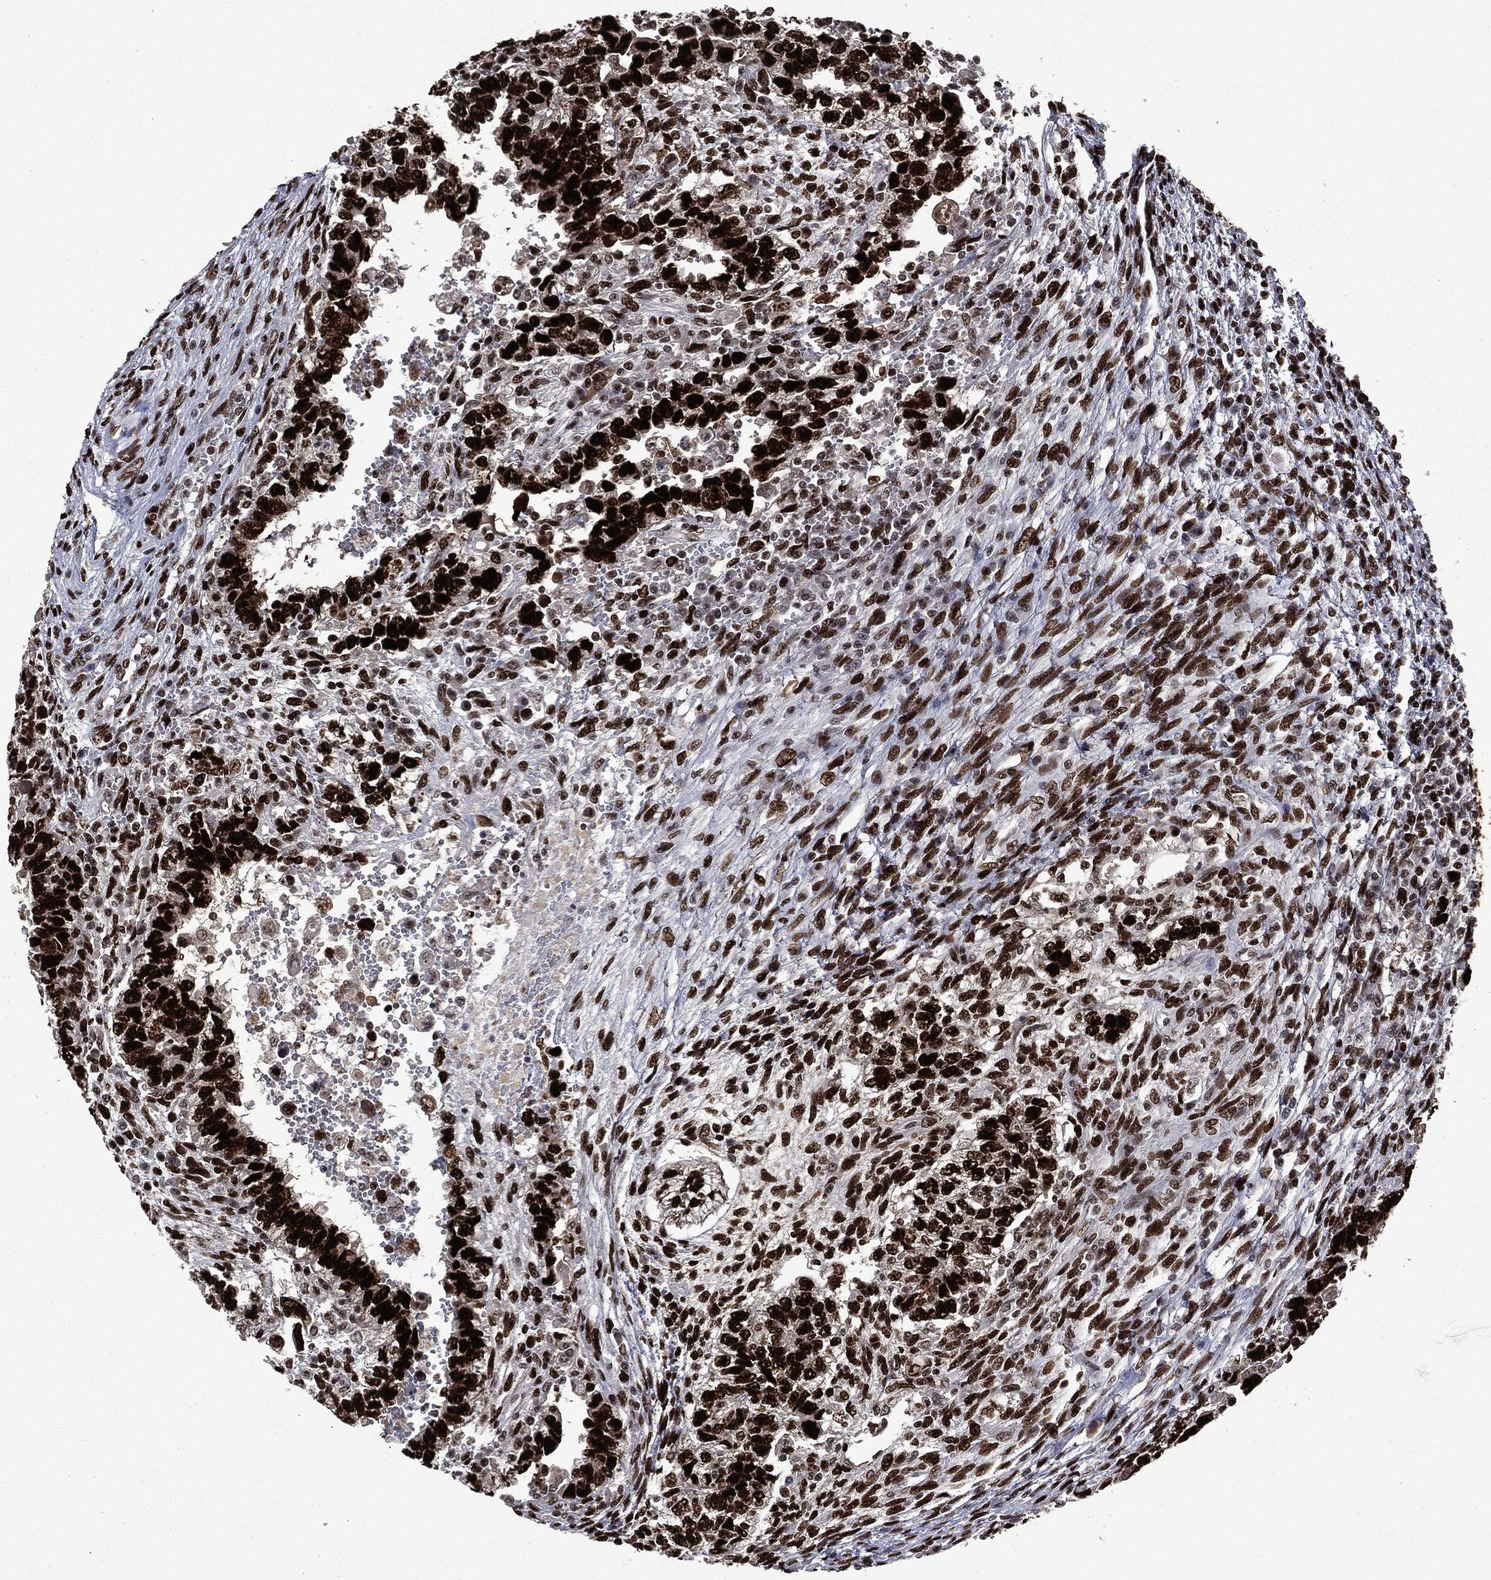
{"staining": {"intensity": "strong", "quantity": ">75%", "location": "nuclear"}, "tissue": "testis cancer", "cell_type": "Tumor cells", "image_type": "cancer", "snomed": [{"axis": "morphology", "description": "Carcinoma, Embryonal, NOS"}, {"axis": "topography", "description": "Testis"}], "caption": "Testis embryonal carcinoma stained with a protein marker reveals strong staining in tumor cells.", "gene": "MSH2", "patient": {"sex": "male", "age": 26}}